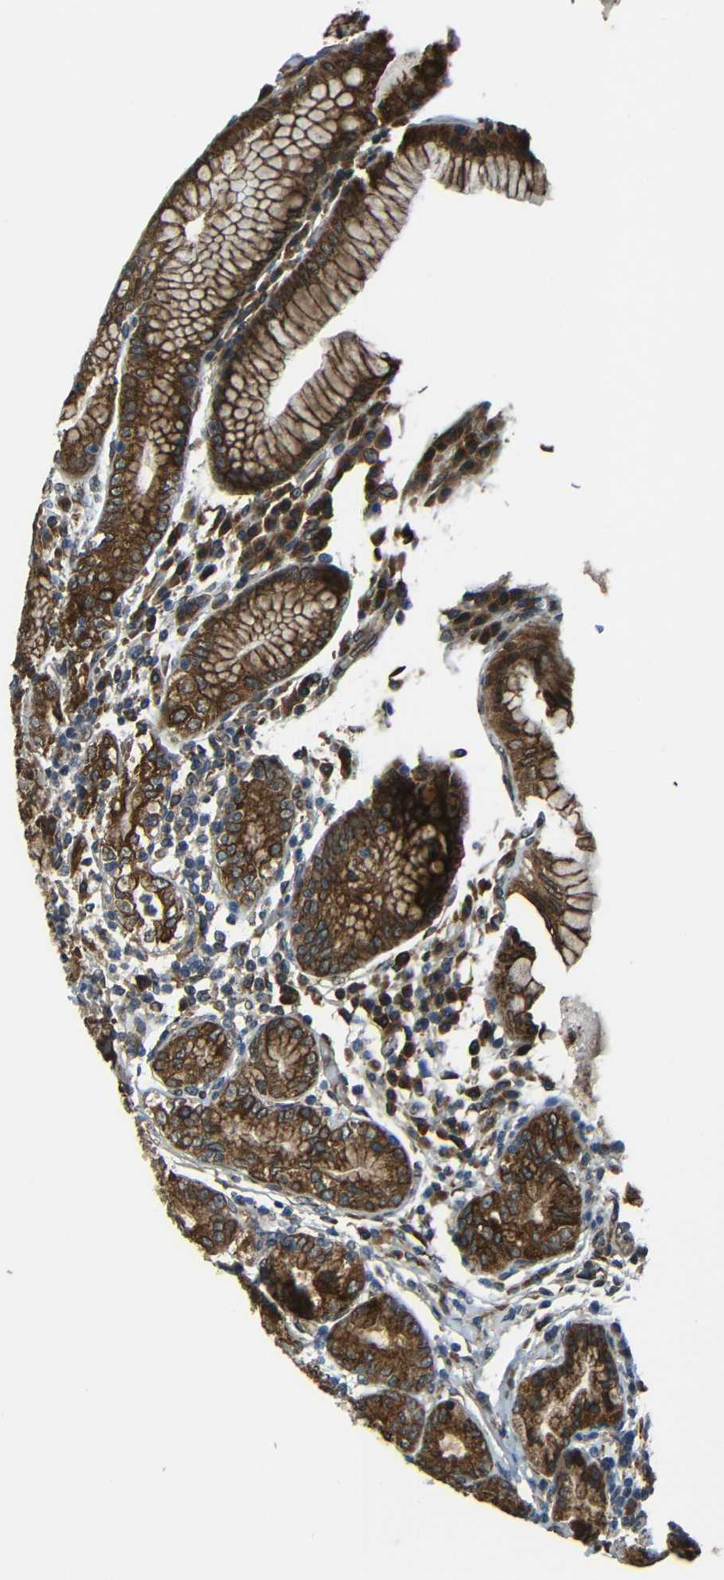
{"staining": {"intensity": "strong", "quantity": ">75%", "location": "cytoplasmic/membranous"}, "tissue": "stomach", "cell_type": "Glandular cells", "image_type": "normal", "snomed": [{"axis": "morphology", "description": "Normal tissue, NOS"}, {"axis": "topography", "description": "Stomach, lower"}], "caption": "DAB (3,3'-diaminobenzidine) immunohistochemical staining of benign stomach shows strong cytoplasmic/membranous protein expression in approximately >75% of glandular cells. (DAB (3,3'-diaminobenzidine) IHC, brown staining for protein, blue staining for nuclei).", "gene": "VAPB", "patient": {"sex": "female", "age": 76}}